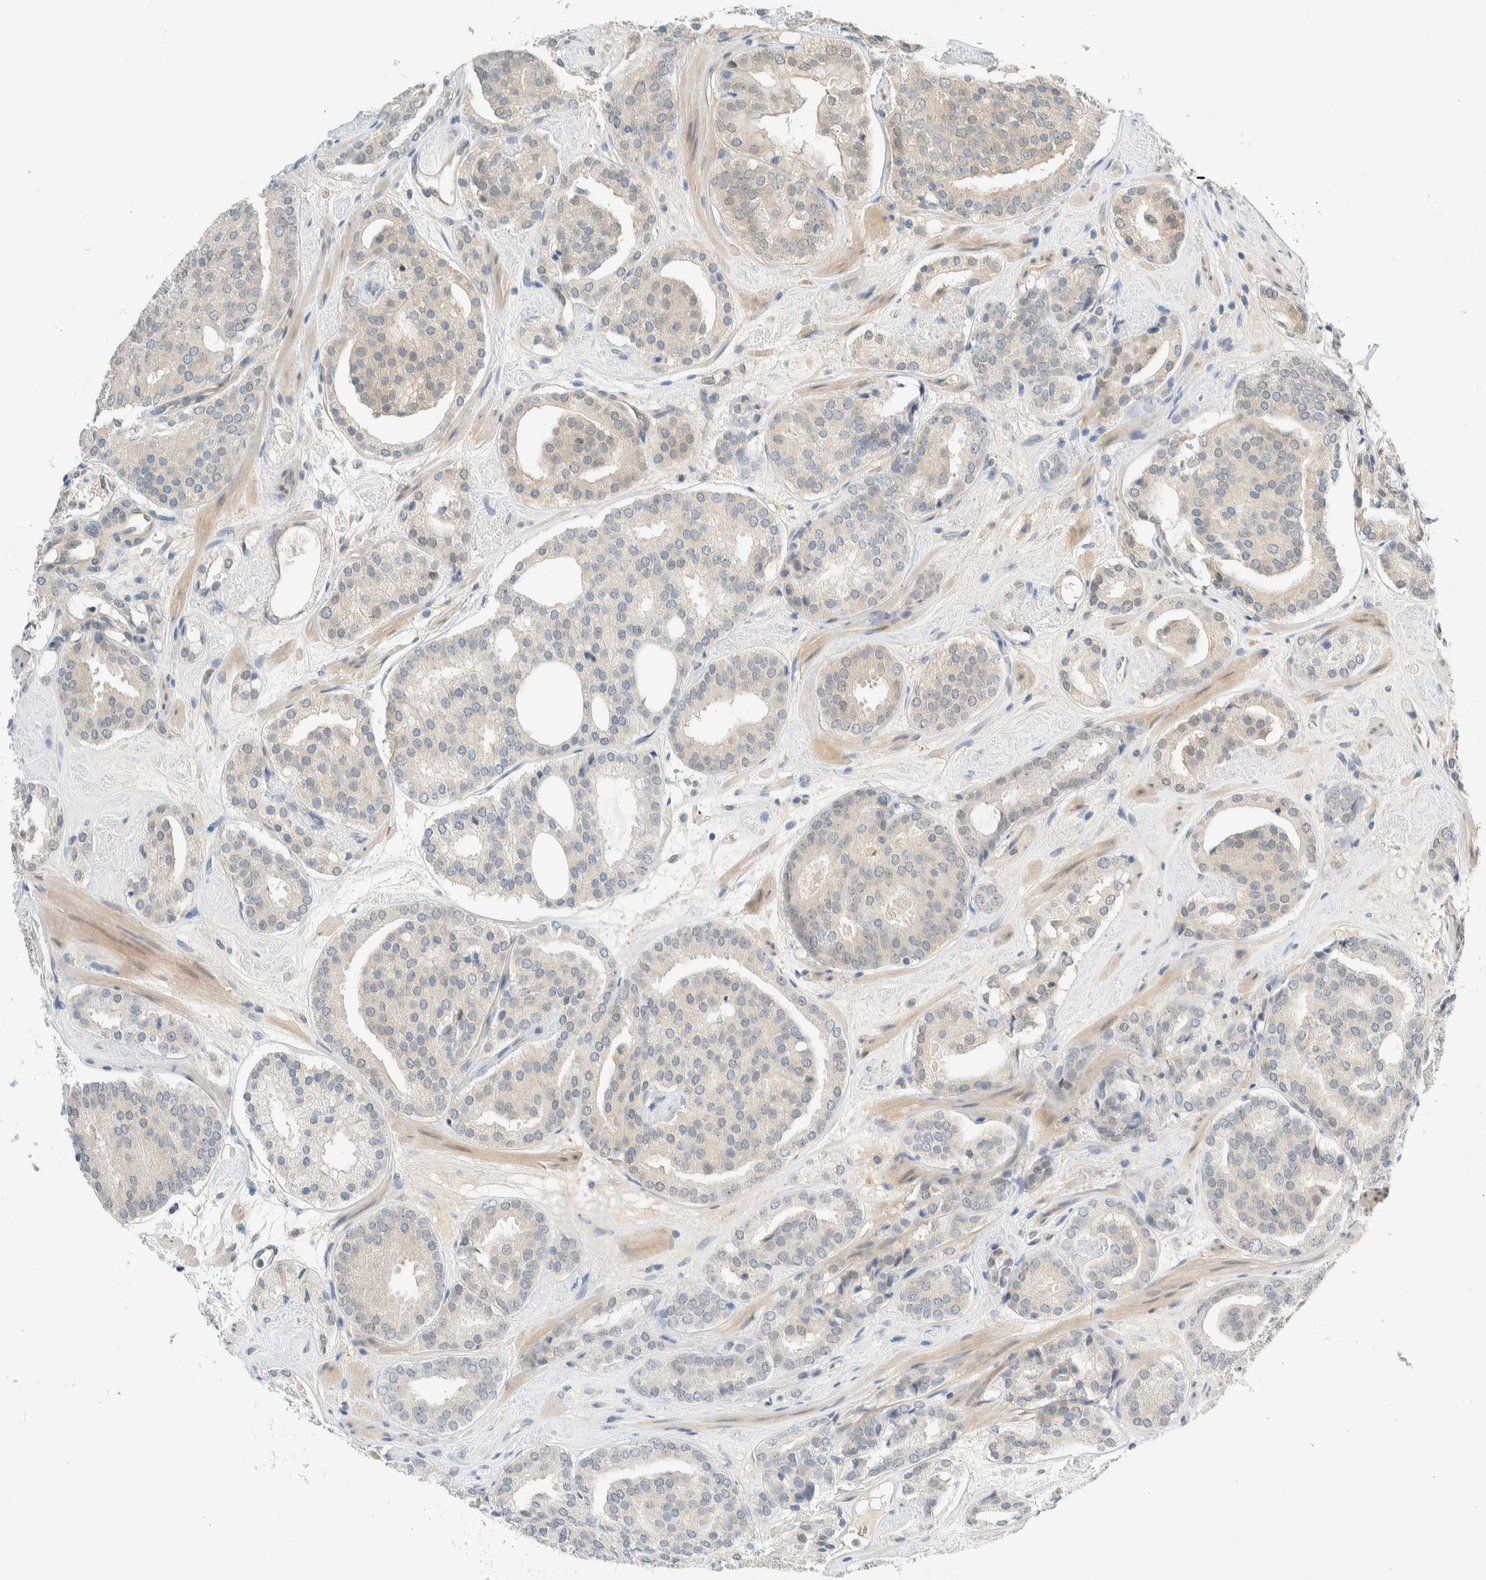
{"staining": {"intensity": "negative", "quantity": "none", "location": "none"}, "tissue": "prostate cancer", "cell_type": "Tumor cells", "image_type": "cancer", "snomed": [{"axis": "morphology", "description": "Adenocarcinoma, Low grade"}, {"axis": "topography", "description": "Prostate"}], "caption": "Tumor cells are negative for protein expression in human low-grade adenocarcinoma (prostate). The staining is performed using DAB (3,3'-diaminobenzidine) brown chromogen with nuclei counter-stained in using hematoxylin.", "gene": "TSTD2", "patient": {"sex": "male", "age": 69}}